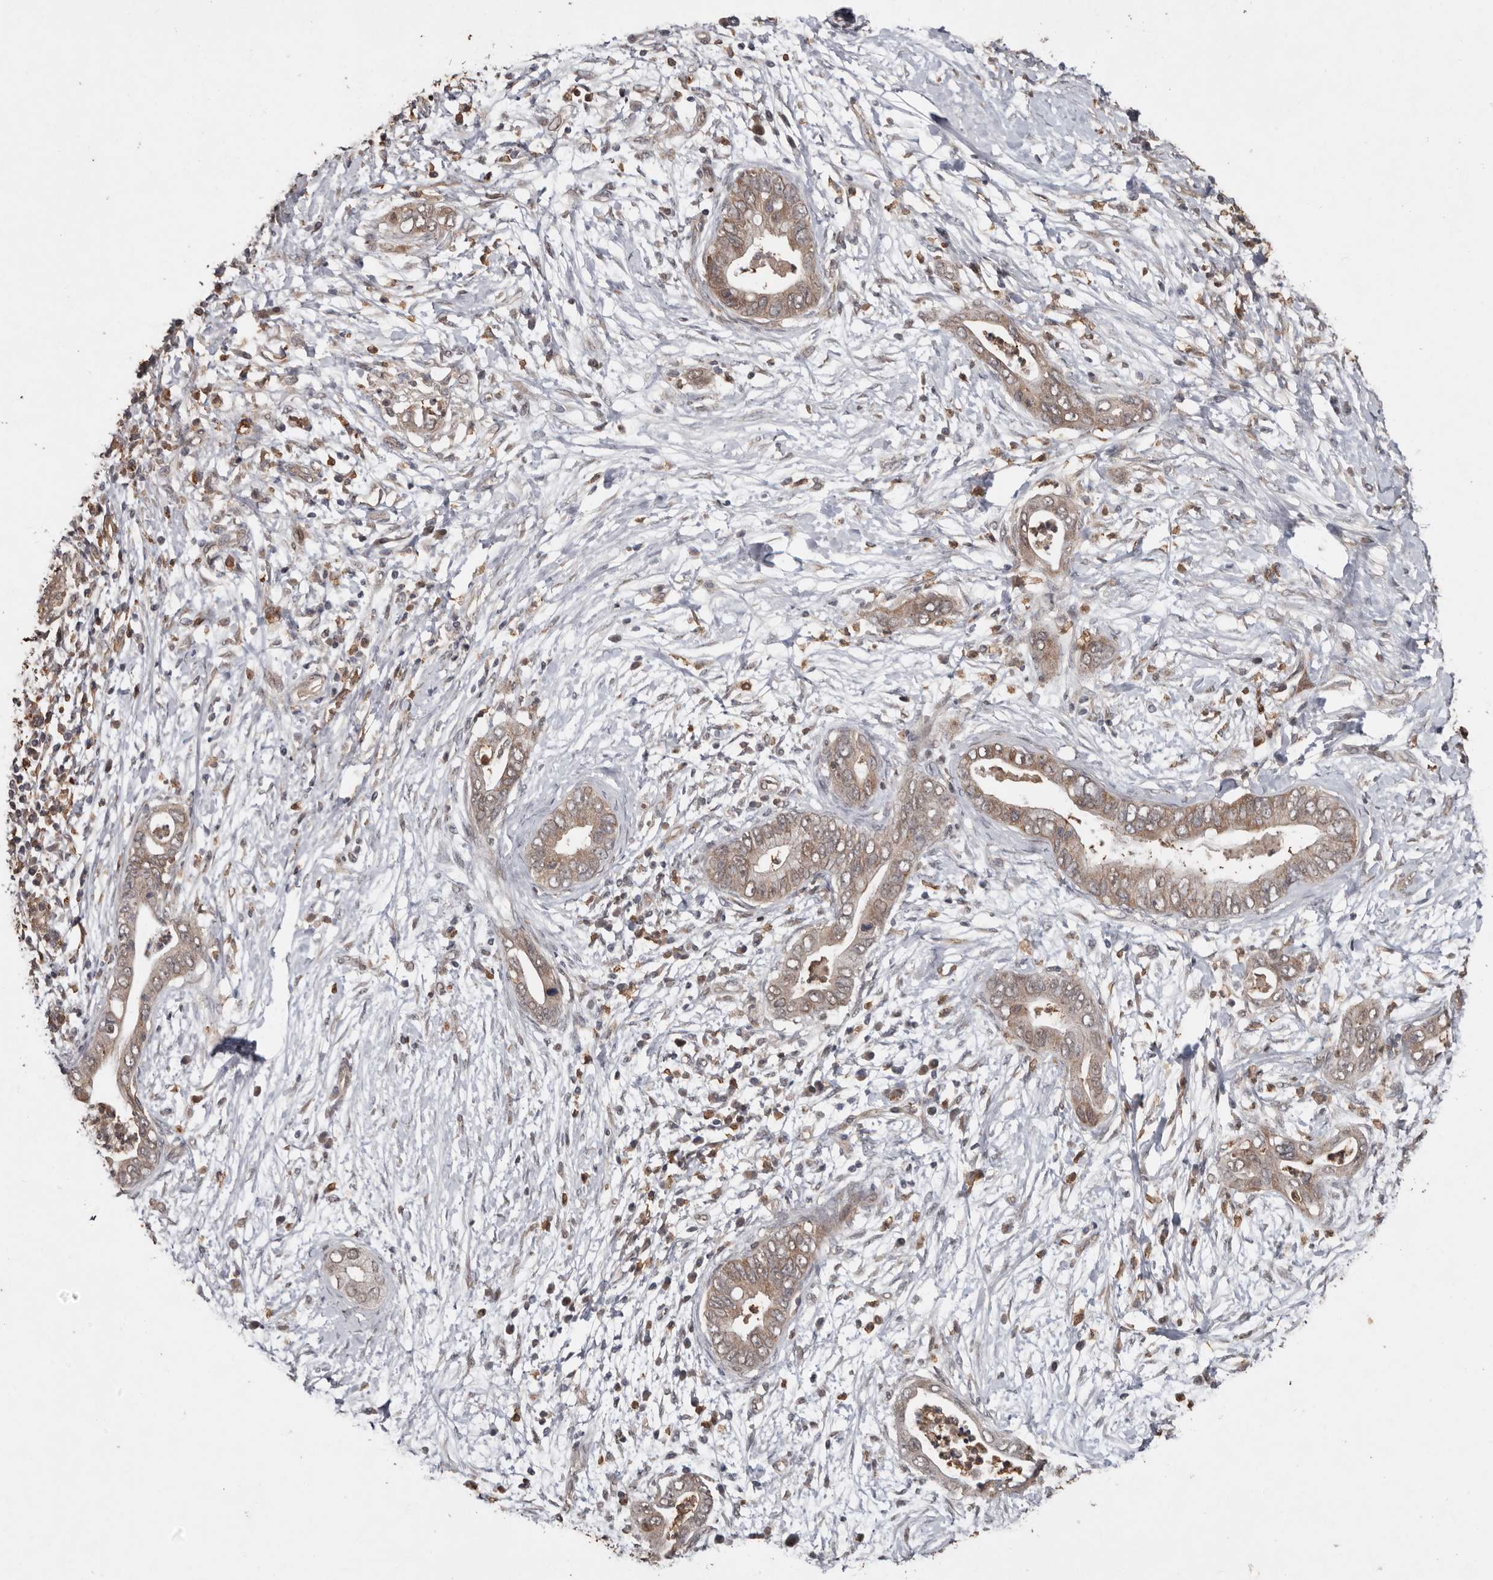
{"staining": {"intensity": "weak", "quantity": ">75%", "location": "cytoplasmic/membranous"}, "tissue": "pancreatic cancer", "cell_type": "Tumor cells", "image_type": "cancer", "snomed": [{"axis": "morphology", "description": "Adenocarcinoma, NOS"}, {"axis": "topography", "description": "Pancreas"}], "caption": "Adenocarcinoma (pancreatic) stained with a protein marker reveals weak staining in tumor cells.", "gene": "RANBP17", "patient": {"sex": "male", "age": 75}}